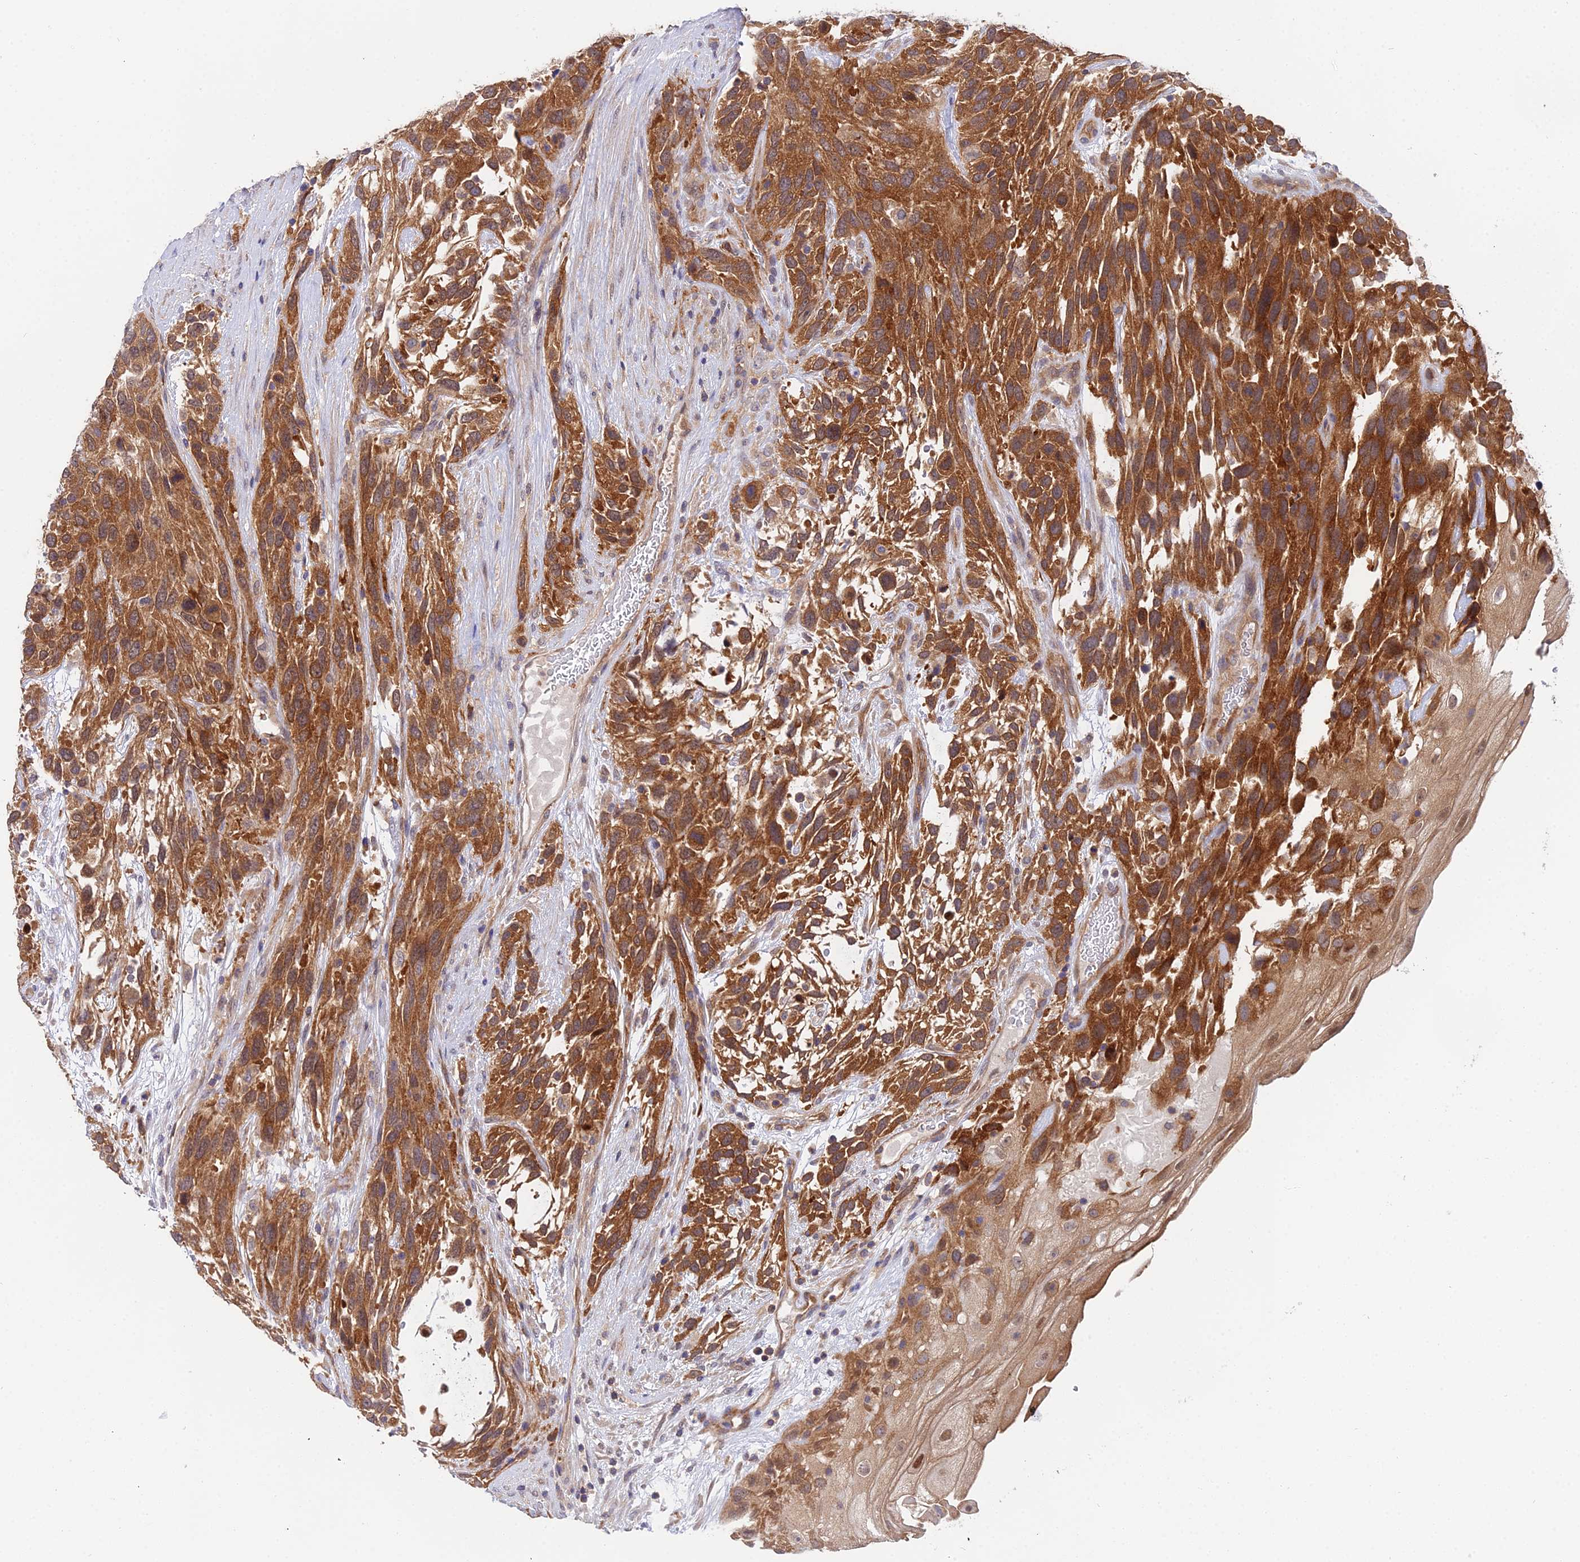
{"staining": {"intensity": "strong", "quantity": ">75%", "location": "cytoplasmic/membranous"}, "tissue": "urothelial cancer", "cell_type": "Tumor cells", "image_type": "cancer", "snomed": [{"axis": "morphology", "description": "Urothelial carcinoma, High grade"}, {"axis": "topography", "description": "Urinary bladder"}], "caption": "IHC staining of urothelial carcinoma (high-grade), which reveals high levels of strong cytoplasmic/membranous staining in approximately >75% of tumor cells indicating strong cytoplasmic/membranous protein expression. The staining was performed using DAB (brown) for protein detection and nuclei were counterstained in hematoxylin (blue).", "gene": "PPP2R2C", "patient": {"sex": "female", "age": 70}}